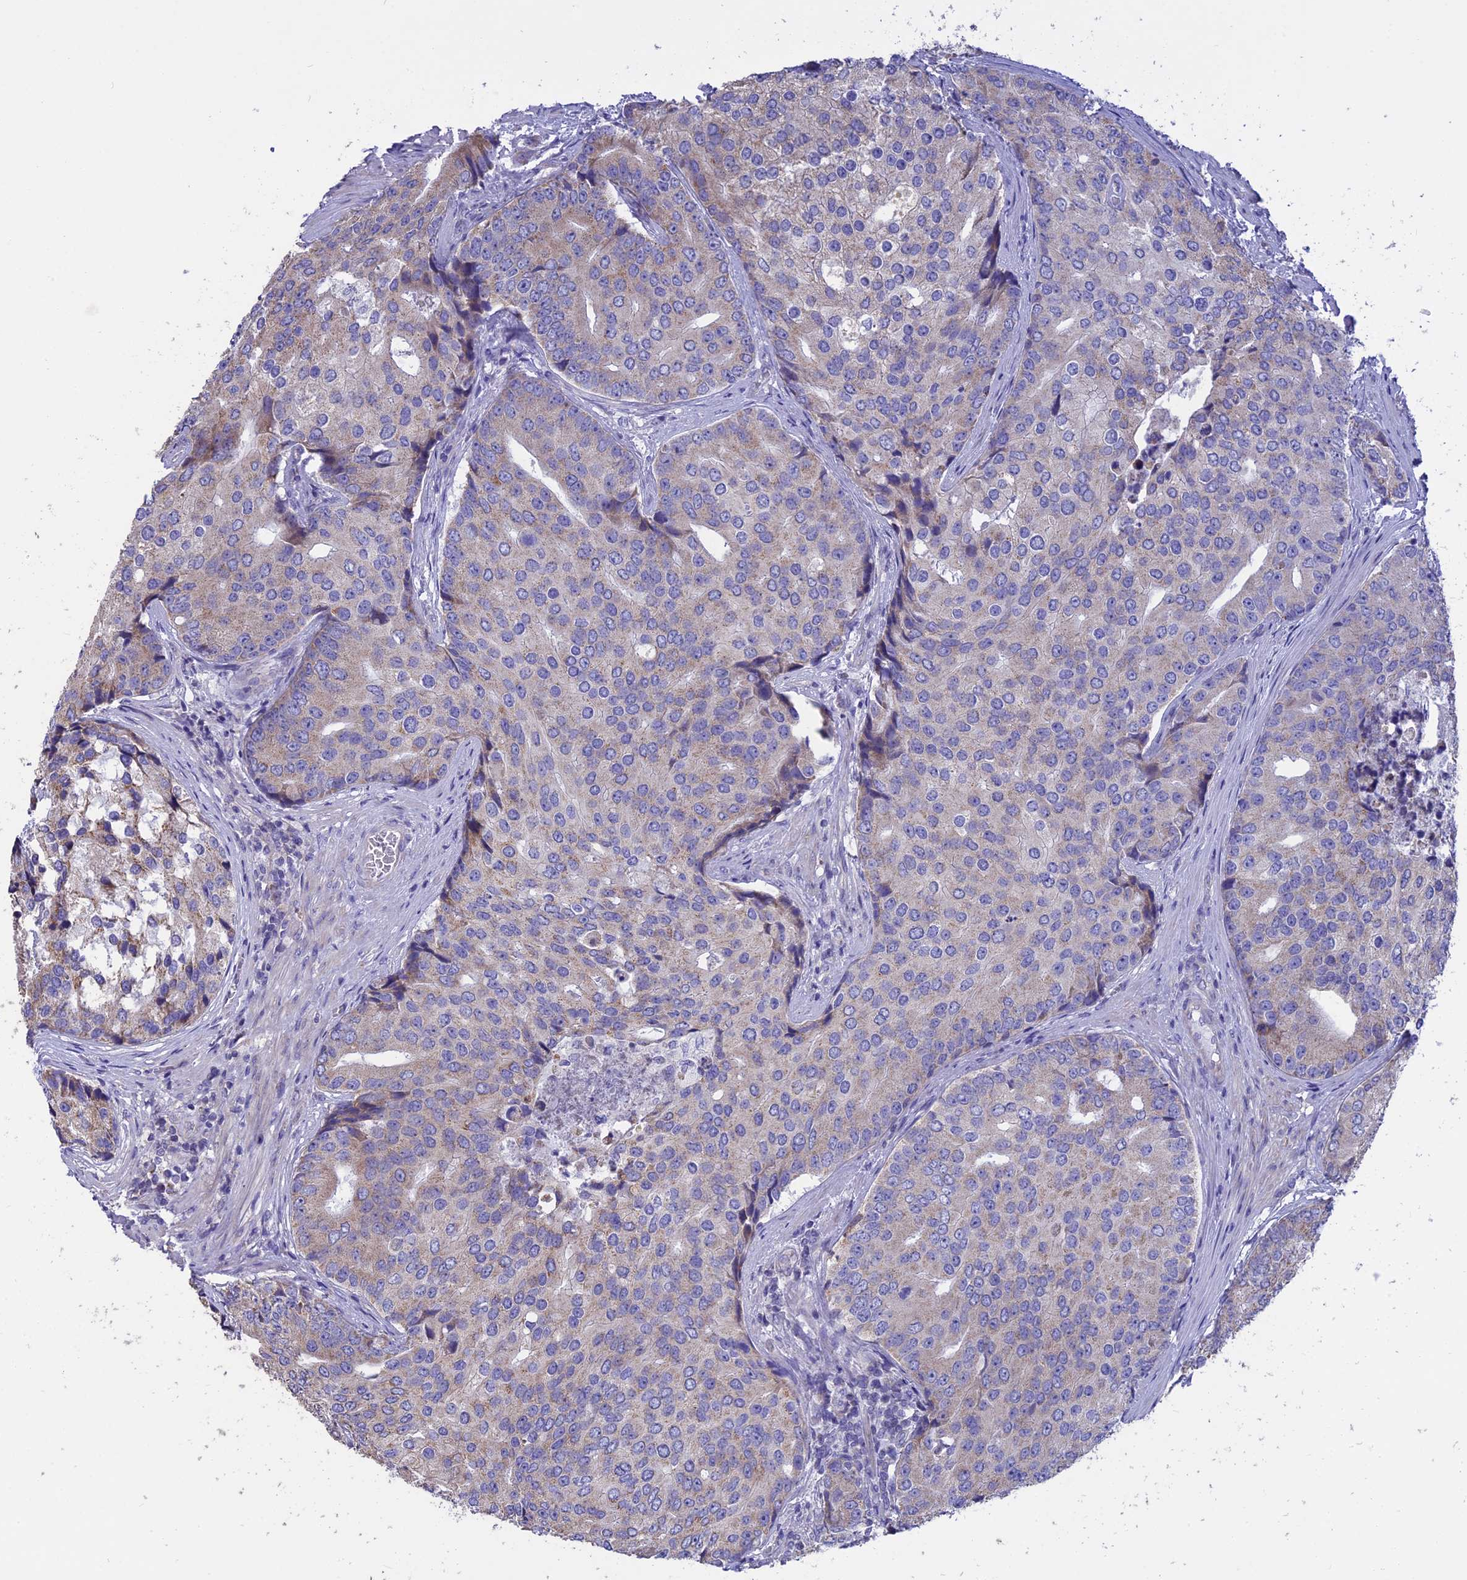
{"staining": {"intensity": "moderate", "quantity": "<25%", "location": "cytoplasmic/membranous"}, "tissue": "prostate cancer", "cell_type": "Tumor cells", "image_type": "cancer", "snomed": [{"axis": "morphology", "description": "Adenocarcinoma, High grade"}, {"axis": "topography", "description": "Prostate"}], "caption": "High-grade adenocarcinoma (prostate) stained for a protein displays moderate cytoplasmic/membranous positivity in tumor cells.", "gene": "CYP2U1", "patient": {"sex": "male", "age": 62}}